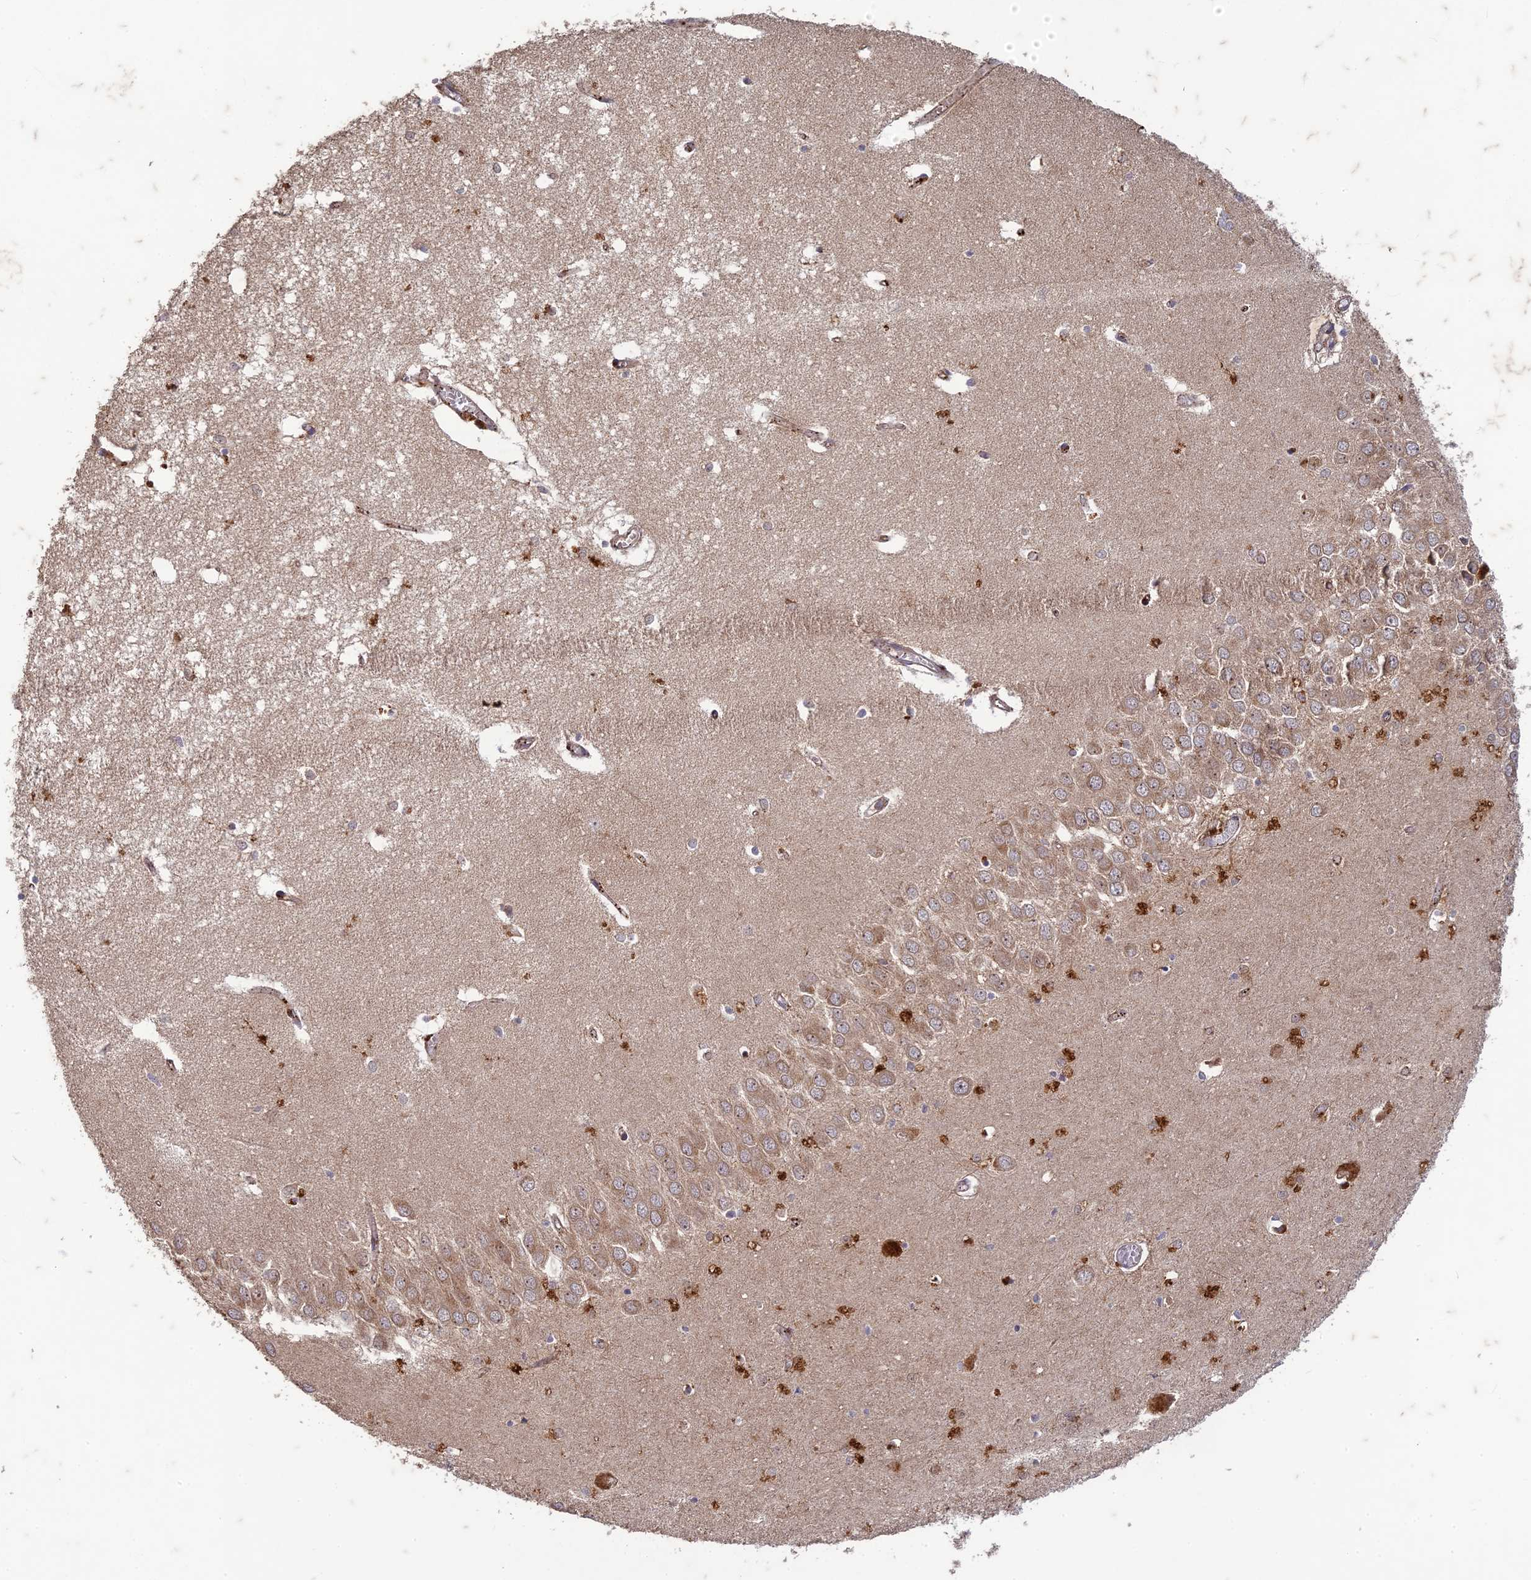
{"staining": {"intensity": "moderate", "quantity": "<25%", "location": "cytoplasmic/membranous"}, "tissue": "hippocampus", "cell_type": "Glial cells", "image_type": "normal", "snomed": [{"axis": "morphology", "description": "Normal tissue, NOS"}, {"axis": "topography", "description": "Hippocampus"}], "caption": "High-power microscopy captured an immunohistochemistry micrograph of unremarkable hippocampus, revealing moderate cytoplasmic/membranous positivity in about <25% of glial cells. (Stains: DAB (3,3'-diaminobenzidine) in brown, nuclei in blue, Microscopy: brightfield microscopy at high magnification).", "gene": "TCF25", "patient": {"sex": "male", "age": 70}}